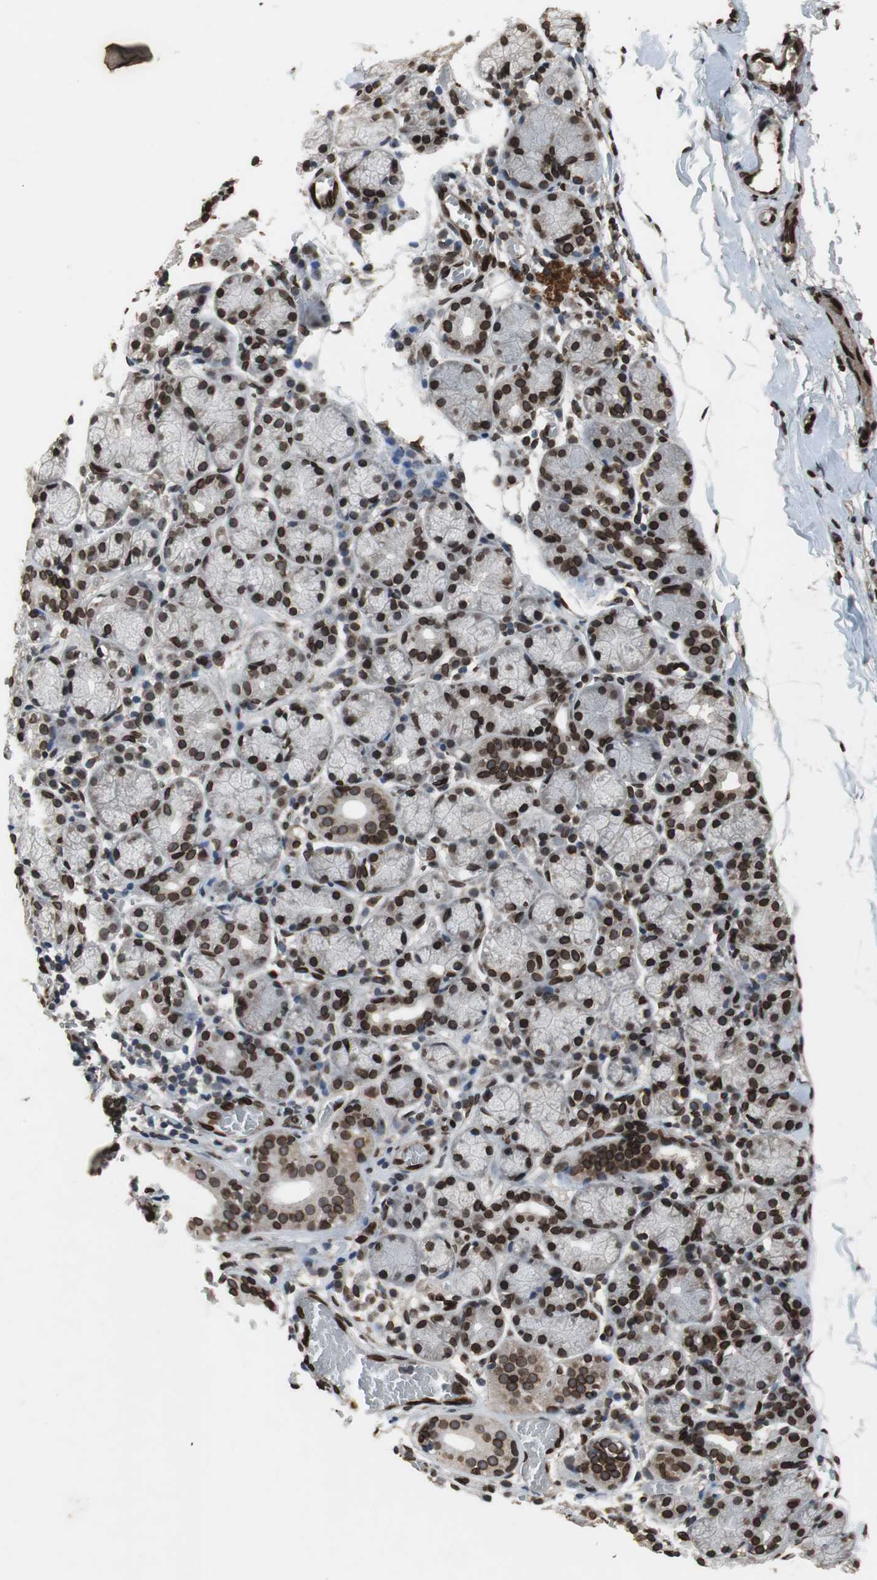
{"staining": {"intensity": "strong", "quantity": ">75%", "location": "cytoplasmic/membranous,nuclear"}, "tissue": "salivary gland", "cell_type": "Glandular cells", "image_type": "normal", "snomed": [{"axis": "morphology", "description": "Normal tissue, NOS"}, {"axis": "topography", "description": "Salivary gland"}], "caption": "A high amount of strong cytoplasmic/membranous,nuclear staining is appreciated in approximately >75% of glandular cells in unremarkable salivary gland.", "gene": "LMNA", "patient": {"sex": "female", "age": 24}}